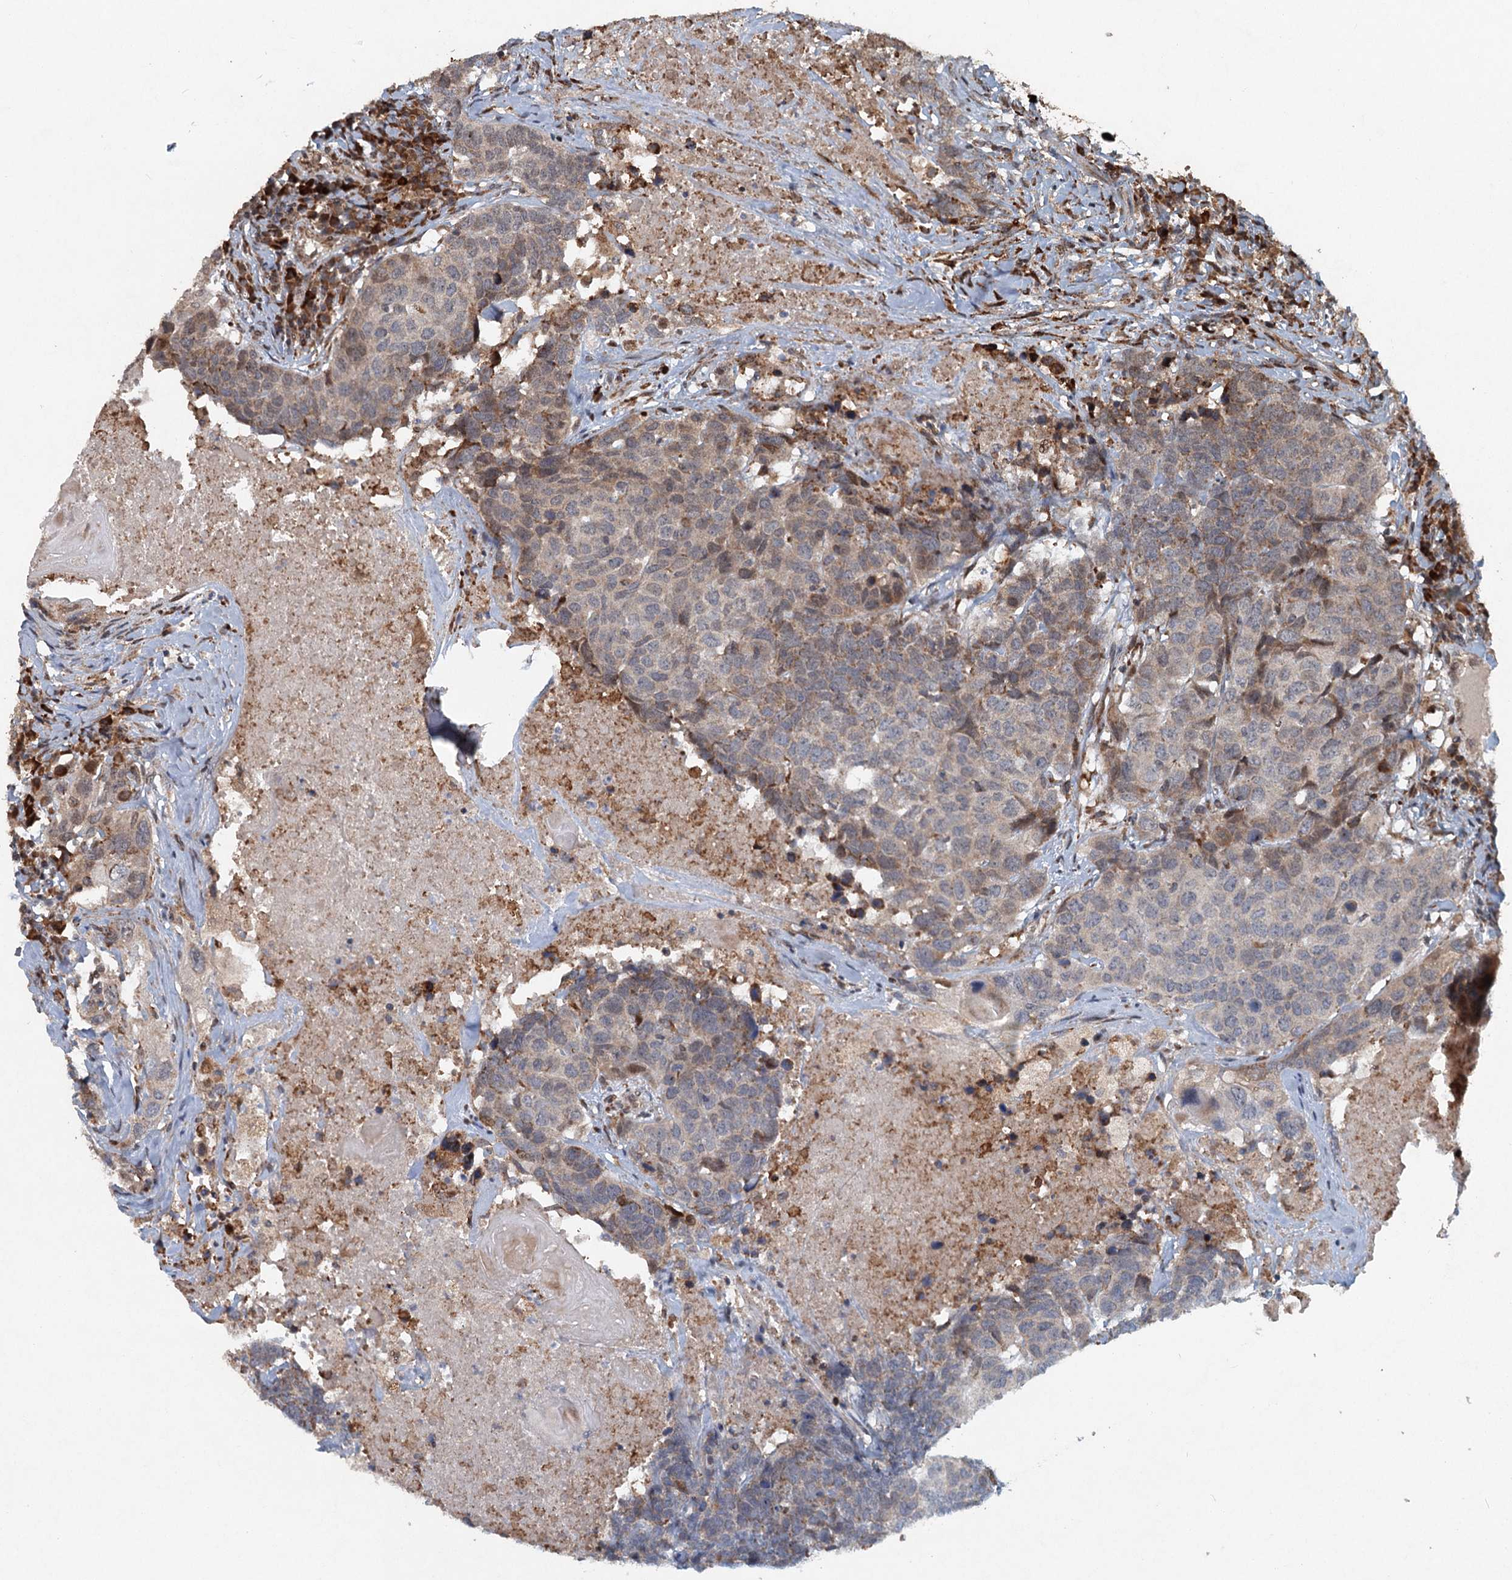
{"staining": {"intensity": "weak", "quantity": "<25%", "location": "cytoplasmic/membranous"}, "tissue": "head and neck cancer", "cell_type": "Tumor cells", "image_type": "cancer", "snomed": [{"axis": "morphology", "description": "Squamous cell carcinoma, NOS"}, {"axis": "topography", "description": "Head-Neck"}], "caption": "Tumor cells are negative for protein expression in human head and neck cancer (squamous cell carcinoma).", "gene": "SRPX2", "patient": {"sex": "male", "age": 66}}